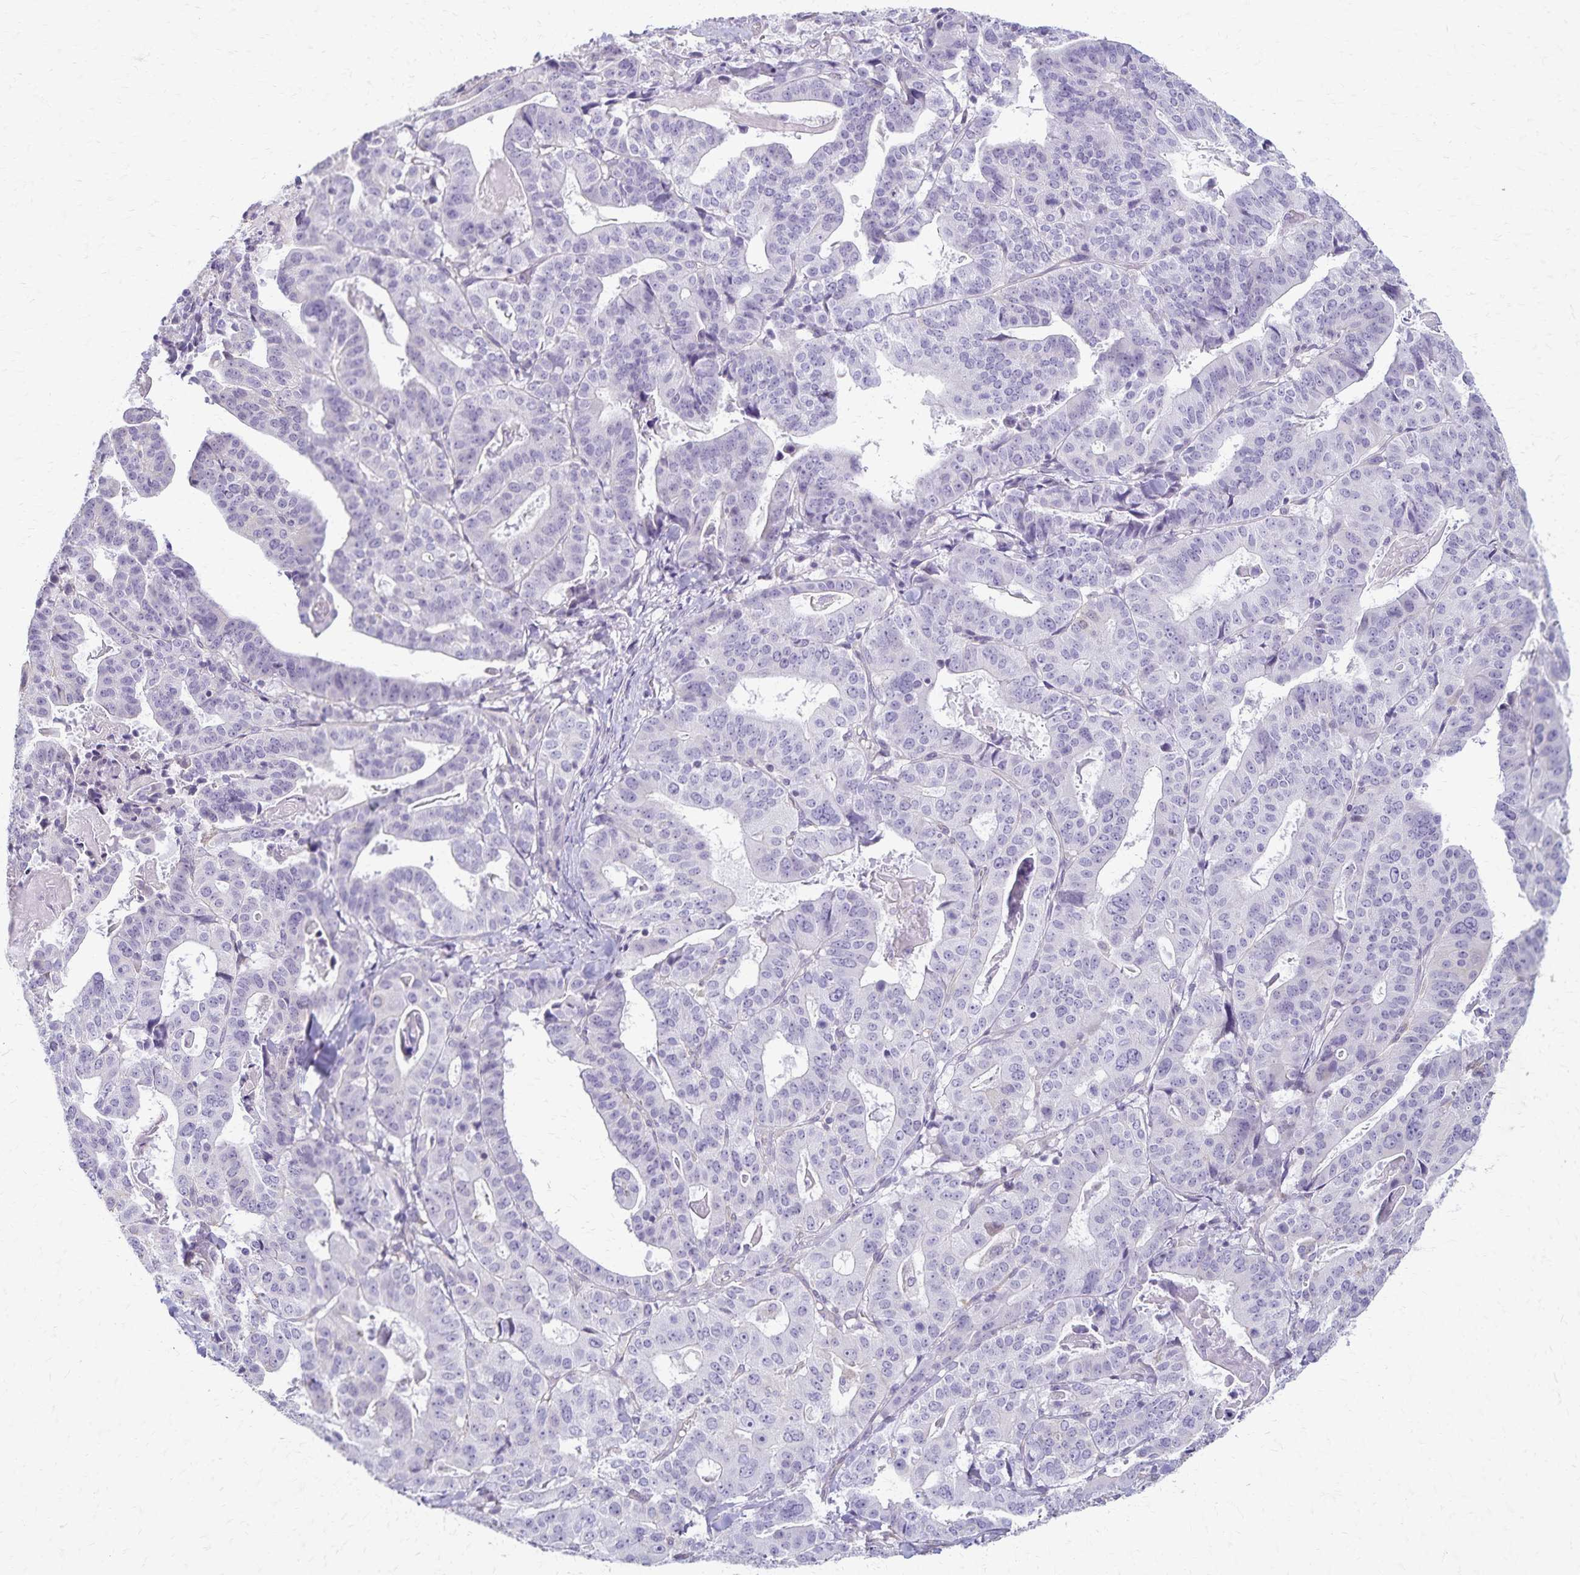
{"staining": {"intensity": "negative", "quantity": "none", "location": "none"}, "tissue": "stomach cancer", "cell_type": "Tumor cells", "image_type": "cancer", "snomed": [{"axis": "morphology", "description": "Adenocarcinoma, NOS"}, {"axis": "topography", "description": "Stomach"}], "caption": "Tumor cells show no significant protein positivity in adenocarcinoma (stomach). (Brightfield microscopy of DAB immunohistochemistry at high magnification).", "gene": "KISS1", "patient": {"sex": "male", "age": 48}}